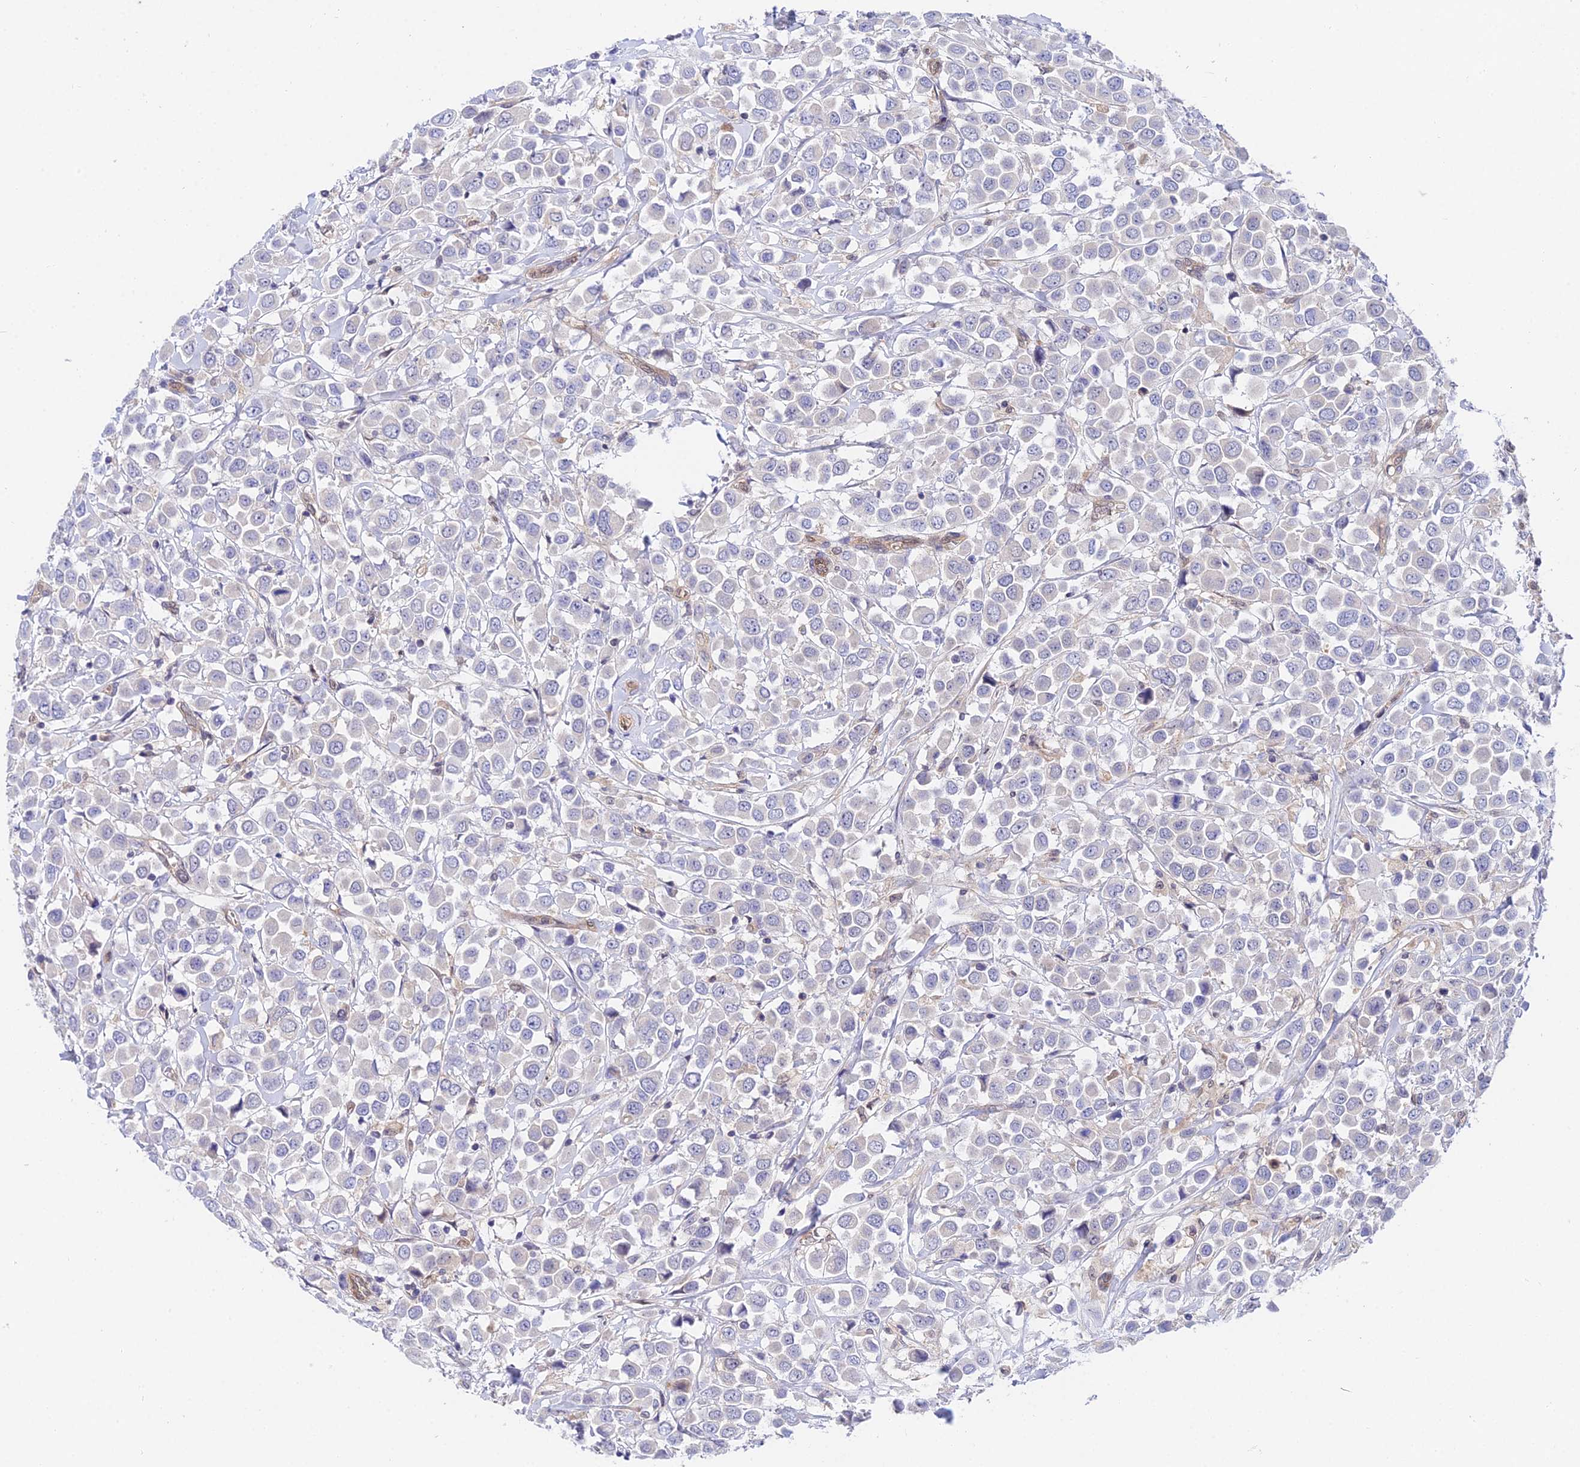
{"staining": {"intensity": "negative", "quantity": "none", "location": "none"}, "tissue": "breast cancer", "cell_type": "Tumor cells", "image_type": "cancer", "snomed": [{"axis": "morphology", "description": "Duct carcinoma"}, {"axis": "topography", "description": "Breast"}], "caption": "Tumor cells show no significant staining in breast cancer. (Brightfield microscopy of DAB immunohistochemistry at high magnification).", "gene": "PPP2R2C", "patient": {"sex": "female", "age": 61}}